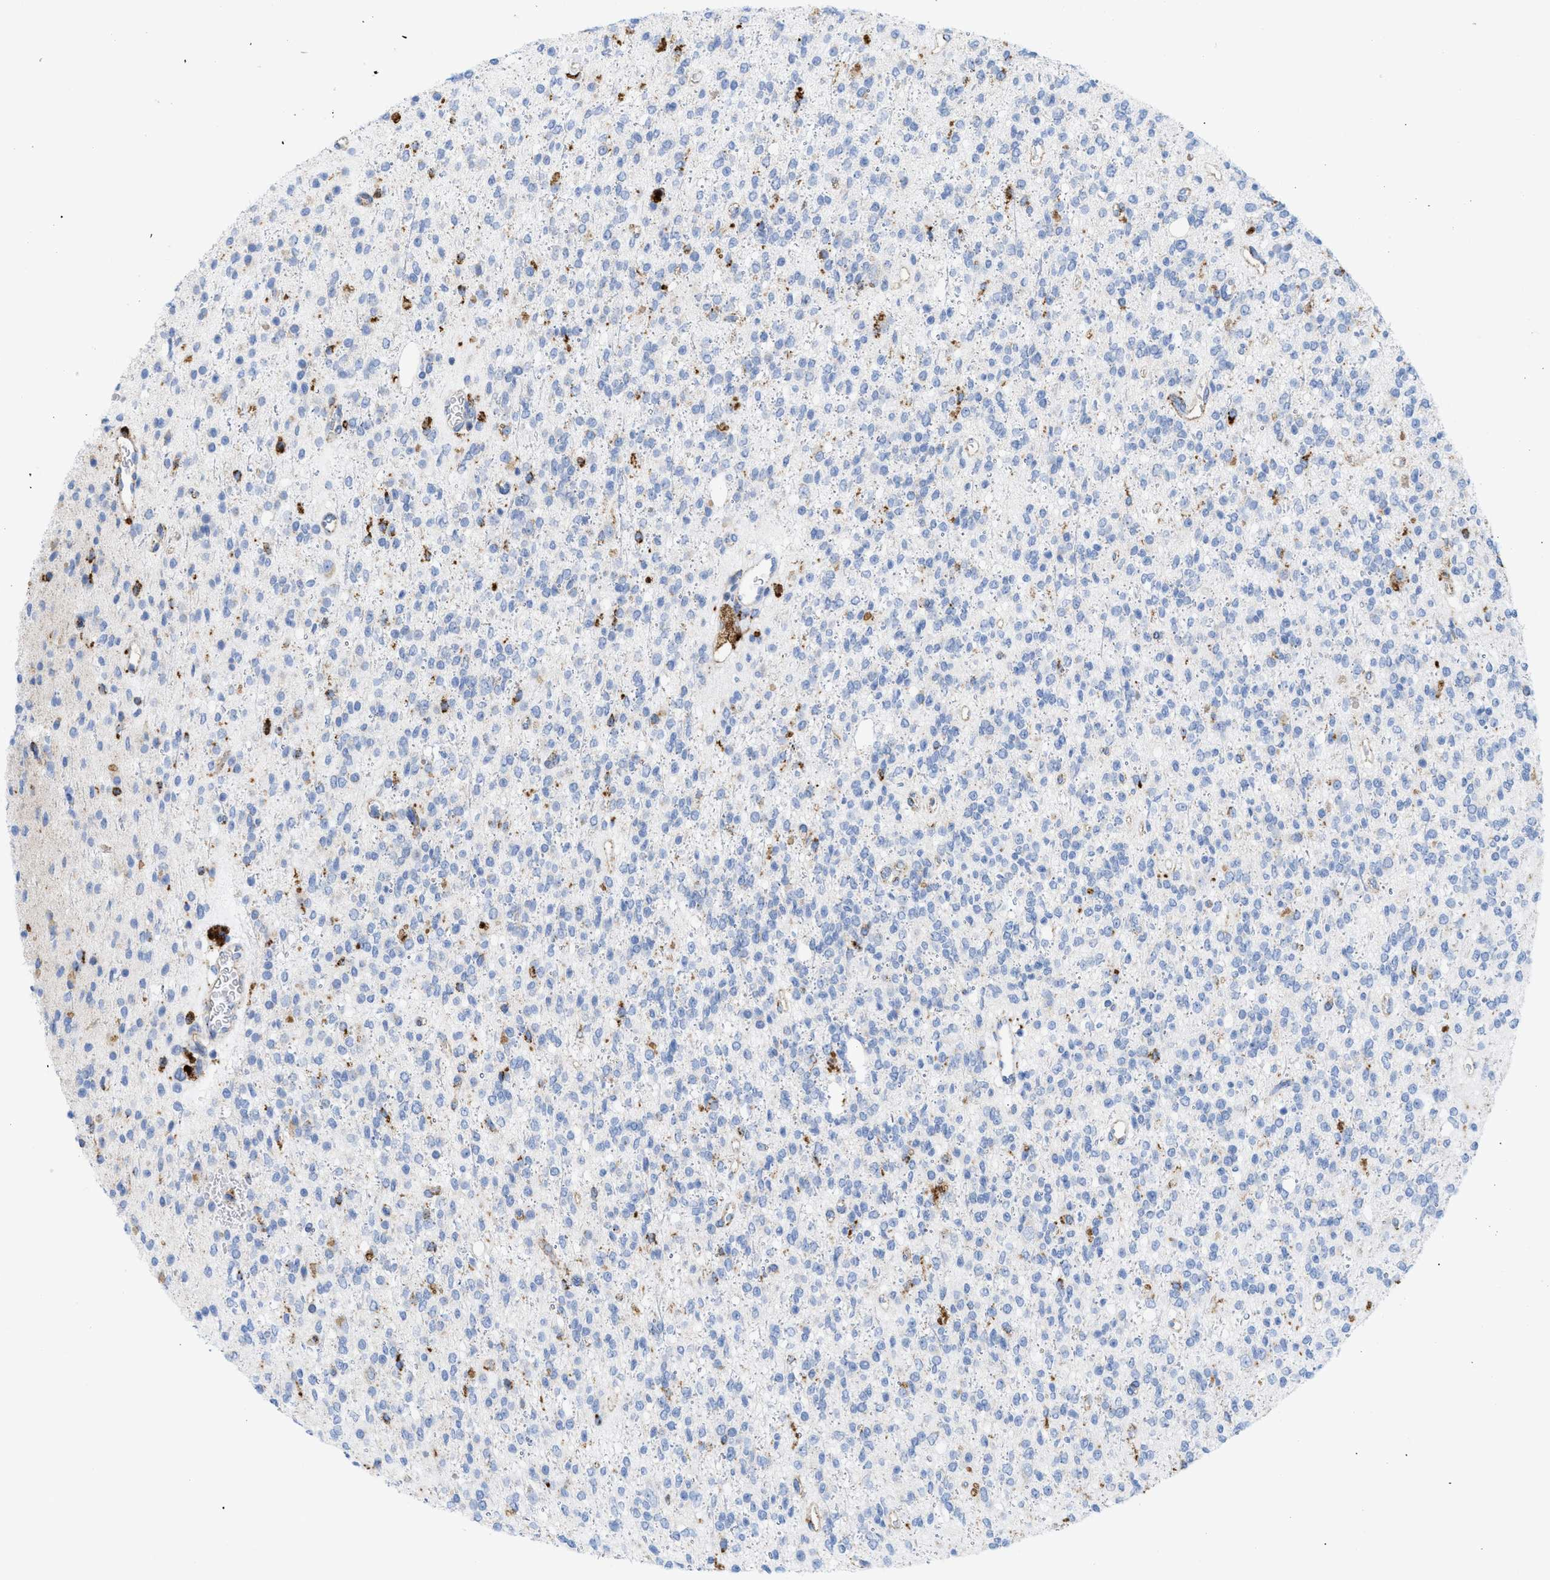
{"staining": {"intensity": "strong", "quantity": "<25%", "location": "cytoplasmic/membranous"}, "tissue": "glioma", "cell_type": "Tumor cells", "image_type": "cancer", "snomed": [{"axis": "morphology", "description": "Glioma, malignant, High grade"}, {"axis": "topography", "description": "Brain"}], "caption": "High-magnification brightfield microscopy of glioma stained with DAB (brown) and counterstained with hematoxylin (blue). tumor cells exhibit strong cytoplasmic/membranous expression is present in approximately<25% of cells.", "gene": "DRAM2", "patient": {"sex": "male", "age": 34}}